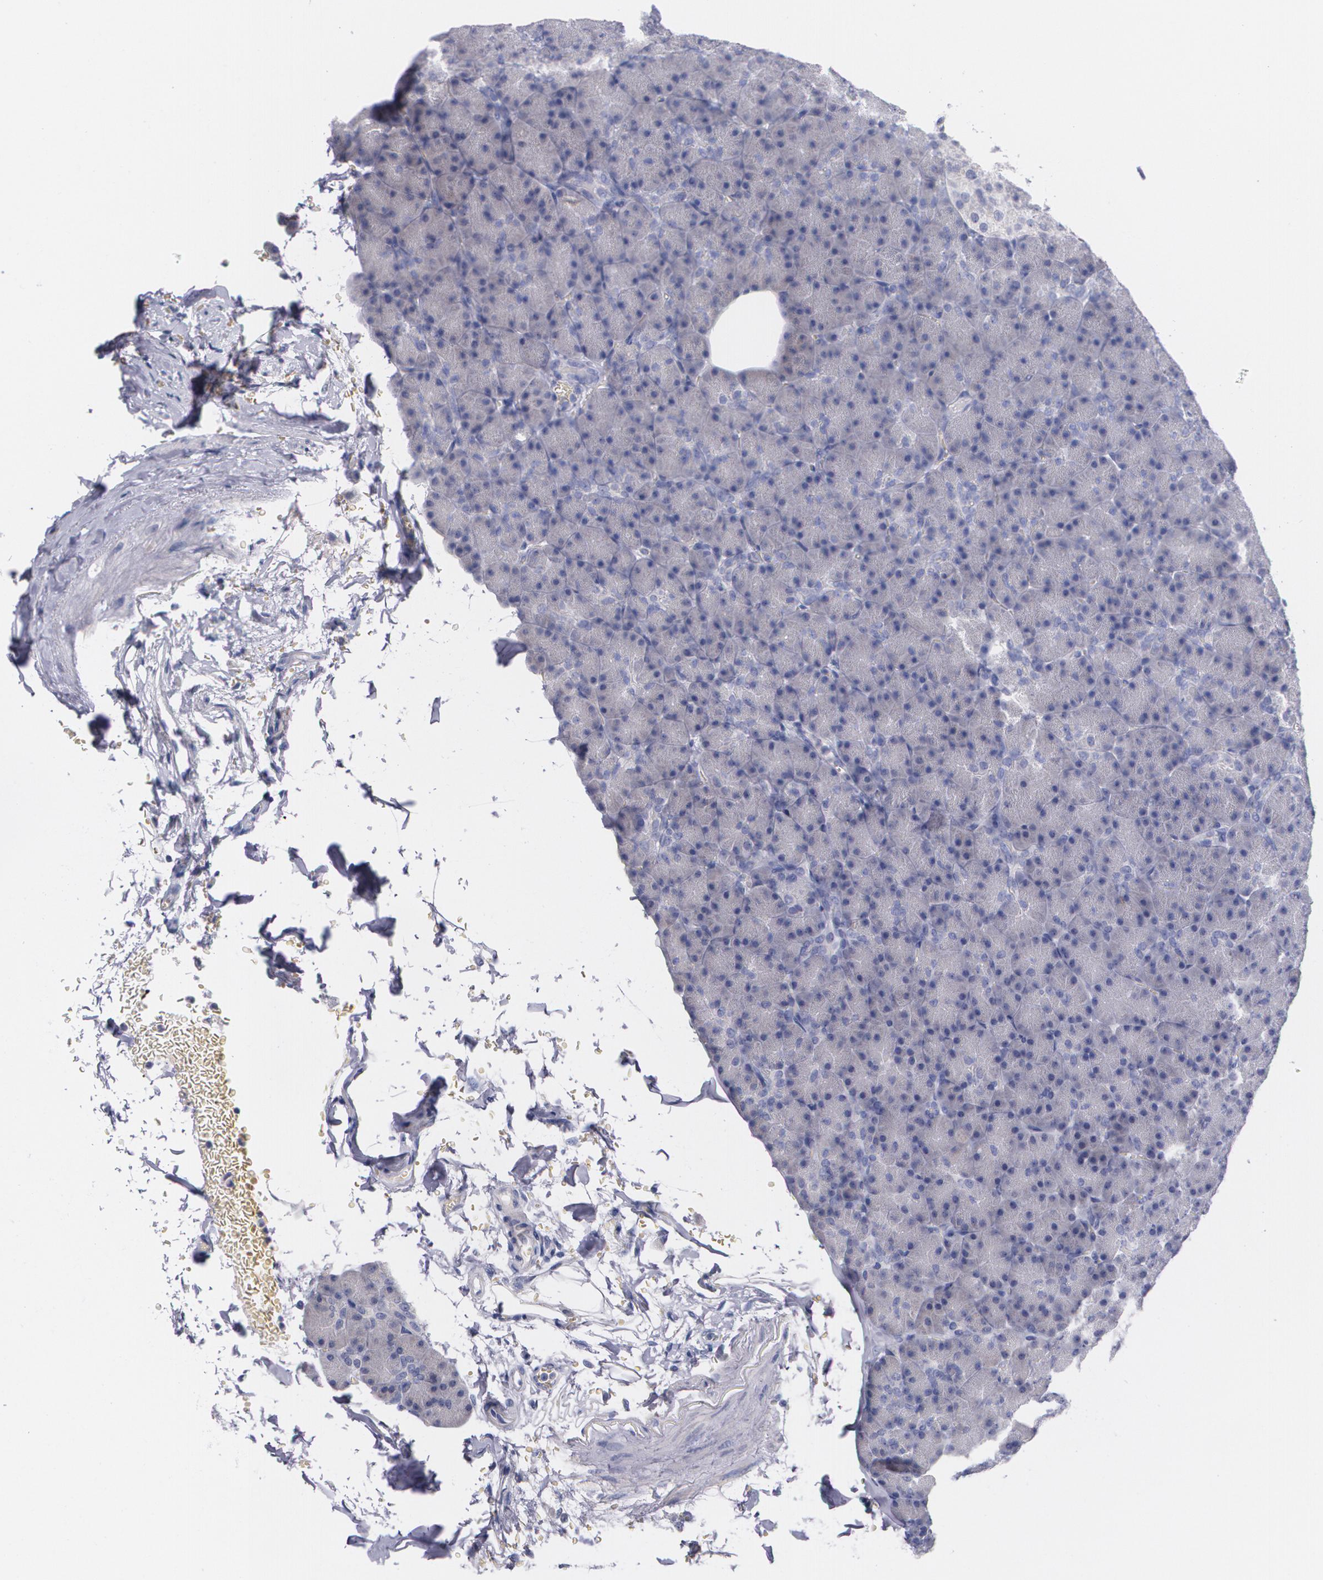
{"staining": {"intensity": "negative", "quantity": "none", "location": "none"}, "tissue": "pancreas", "cell_type": "Exocrine glandular cells", "image_type": "normal", "snomed": [{"axis": "morphology", "description": "Normal tissue, NOS"}, {"axis": "topography", "description": "Pancreas"}], "caption": "DAB immunohistochemical staining of normal human pancreas exhibits no significant staining in exocrine glandular cells.", "gene": "HMMR", "patient": {"sex": "female", "age": 43}}